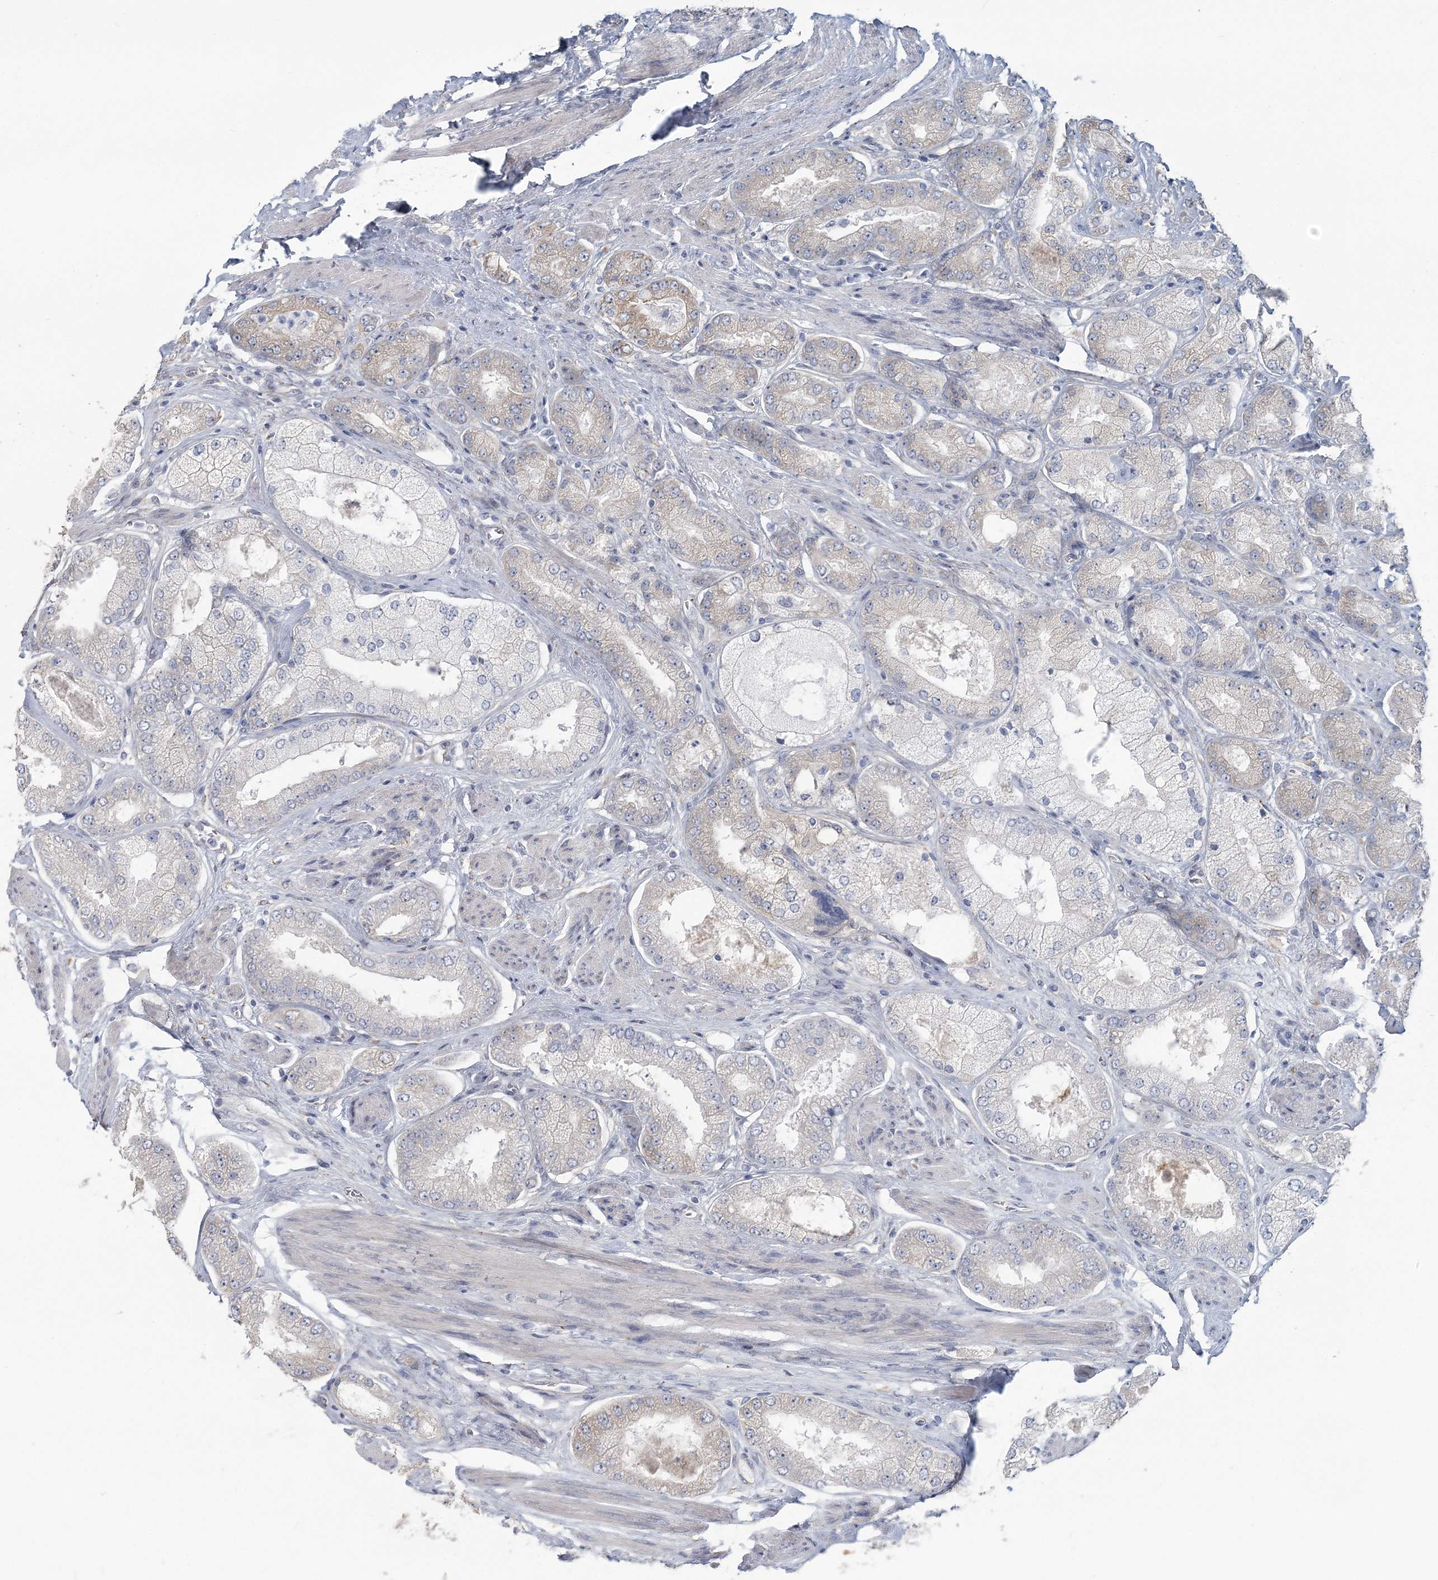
{"staining": {"intensity": "negative", "quantity": "none", "location": "none"}, "tissue": "prostate cancer", "cell_type": "Tumor cells", "image_type": "cancer", "snomed": [{"axis": "morphology", "description": "Adenocarcinoma, High grade"}, {"axis": "topography", "description": "Prostate"}], "caption": "IHC histopathology image of neoplastic tissue: human prostate adenocarcinoma (high-grade) stained with DAB demonstrates no significant protein staining in tumor cells.", "gene": "CMBL", "patient": {"sex": "male", "age": 58}}